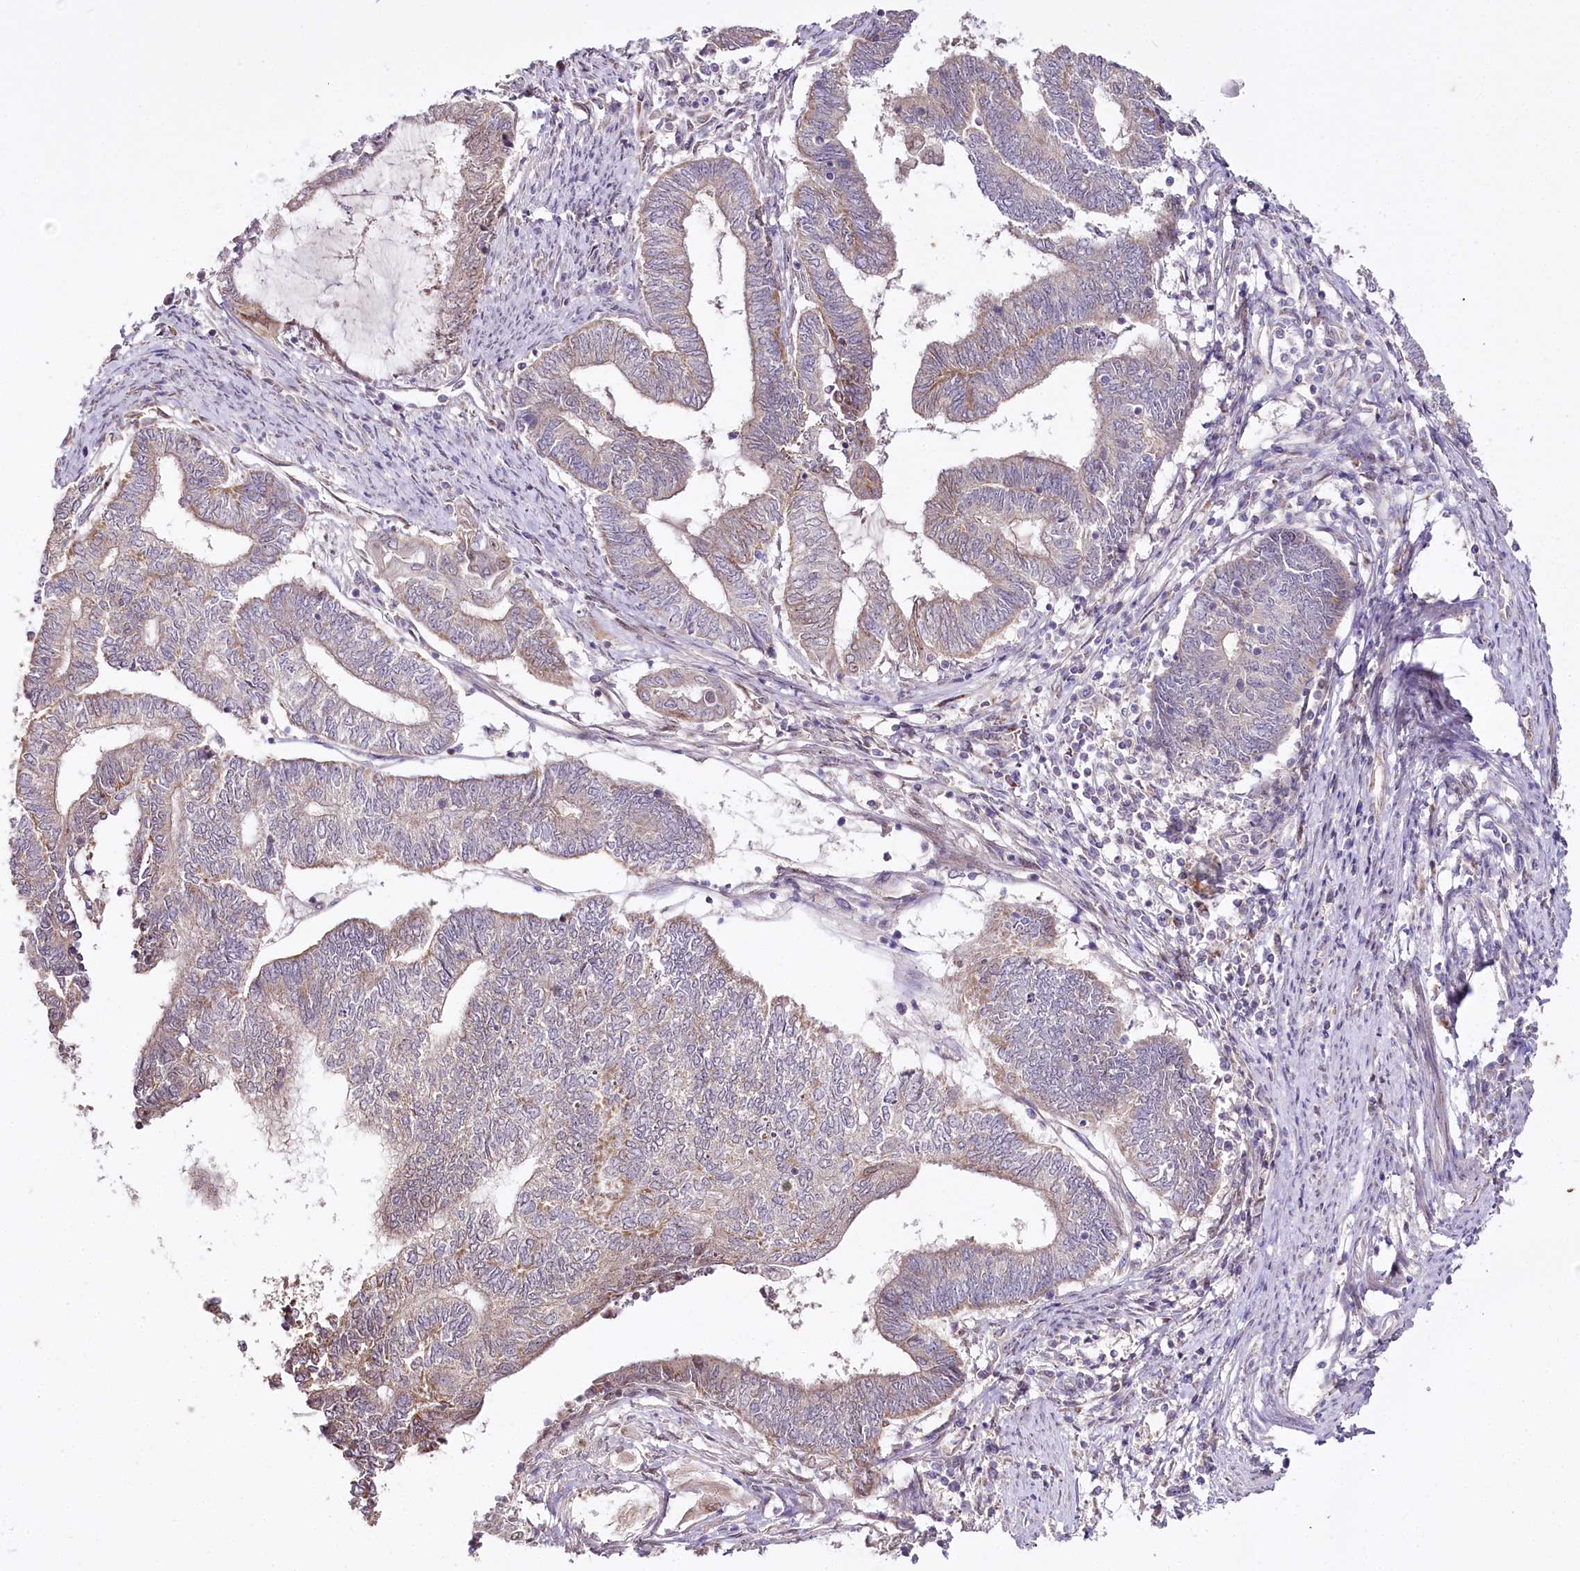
{"staining": {"intensity": "weak", "quantity": "25%-75%", "location": "cytoplasmic/membranous"}, "tissue": "endometrial cancer", "cell_type": "Tumor cells", "image_type": "cancer", "snomed": [{"axis": "morphology", "description": "Adenocarcinoma, NOS"}, {"axis": "topography", "description": "Uterus"}, {"axis": "topography", "description": "Endometrium"}], "caption": "This is an image of IHC staining of endometrial adenocarcinoma, which shows weak positivity in the cytoplasmic/membranous of tumor cells.", "gene": "ZNF226", "patient": {"sex": "female", "age": 70}}